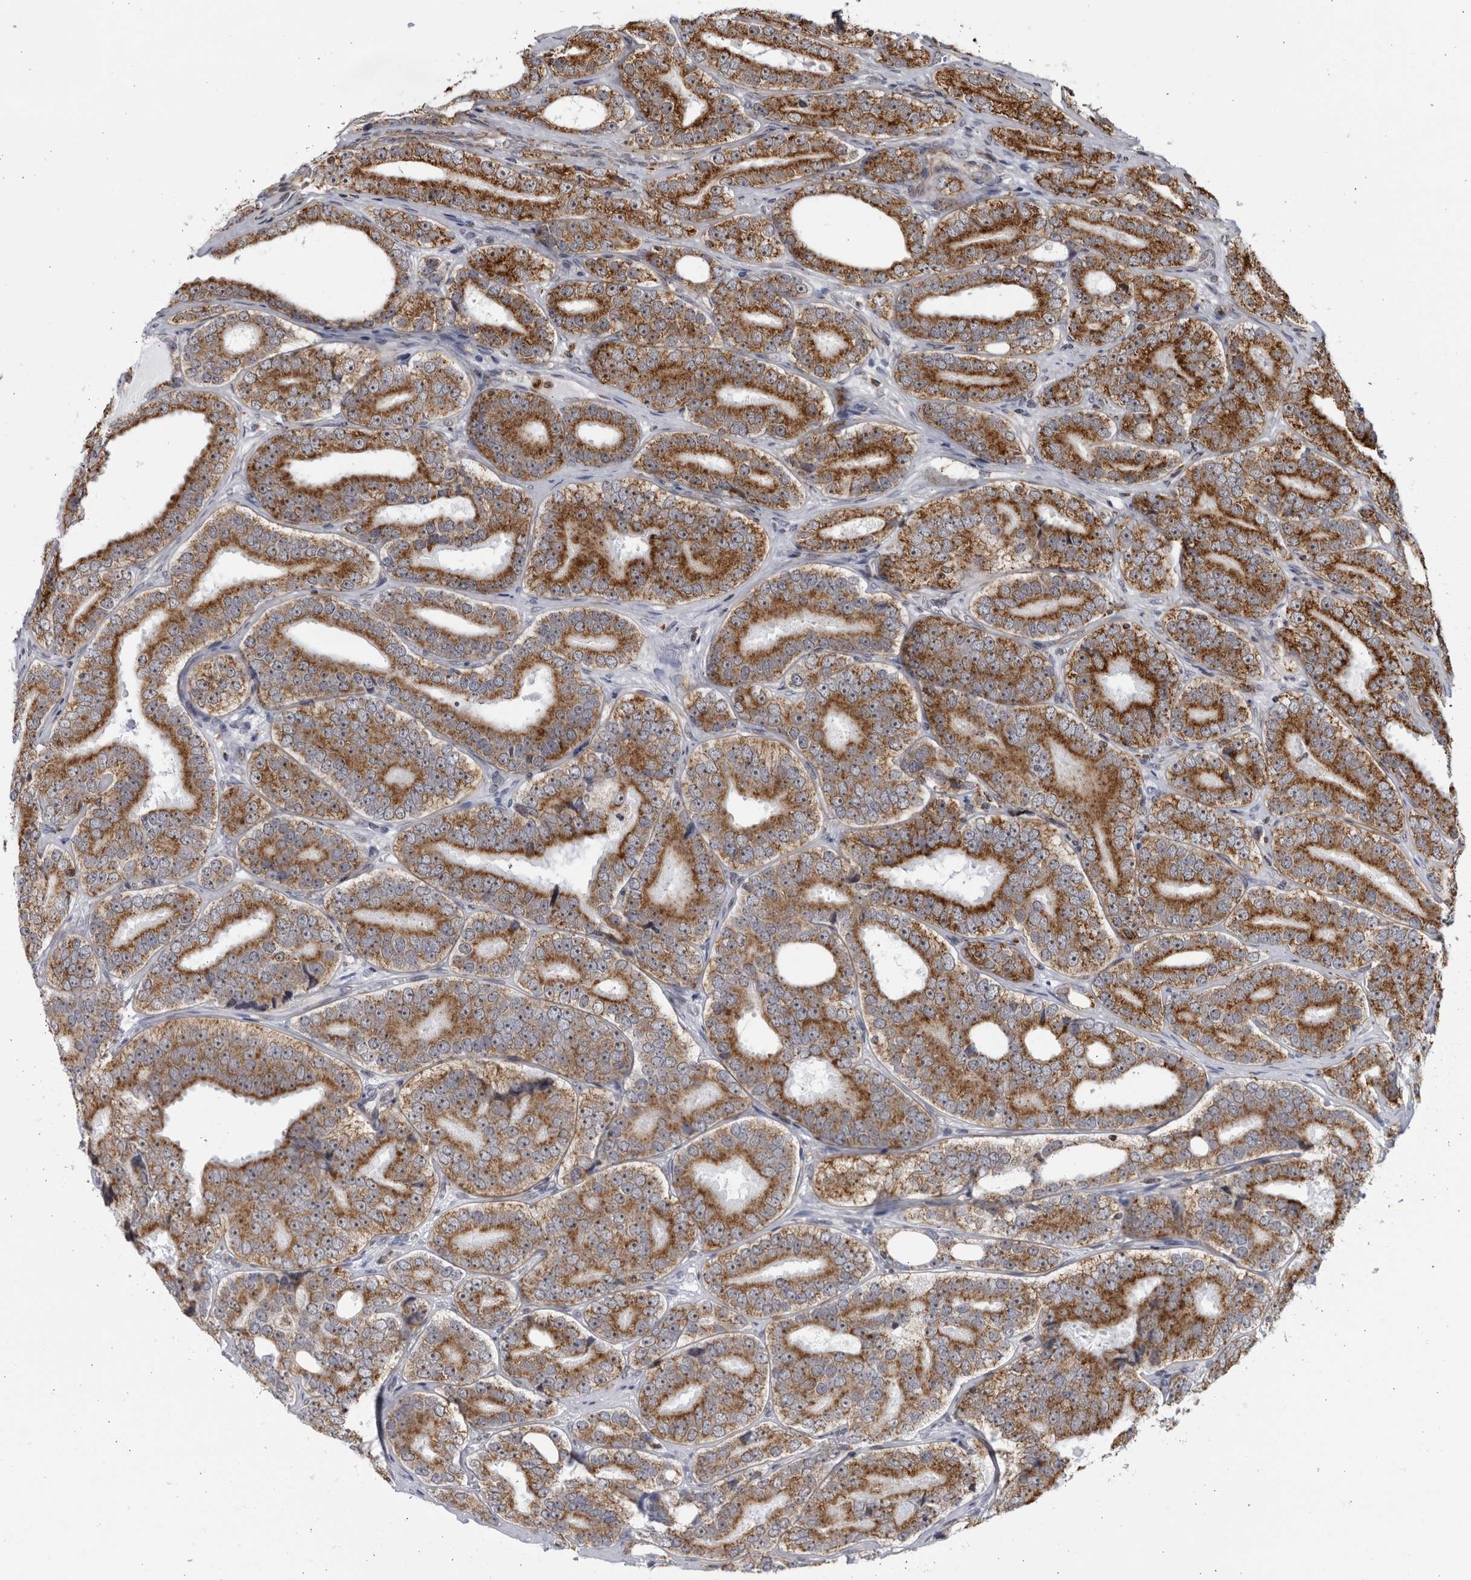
{"staining": {"intensity": "strong", "quantity": ">75%", "location": "cytoplasmic/membranous"}, "tissue": "prostate cancer", "cell_type": "Tumor cells", "image_type": "cancer", "snomed": [{"axis": "morphology", "description": "Adenocarcinoma, High grade"}, {"axis": "topography", "description": "Prostate"}], "caption": "Prostate cancer was stained to show a protein in brown. There is high levels of strong cytoplasmic/membranous expression in approximately >75% of tumor cells.", "gene": "RBM34", "patient": {"sex": "male", "age": 56}}